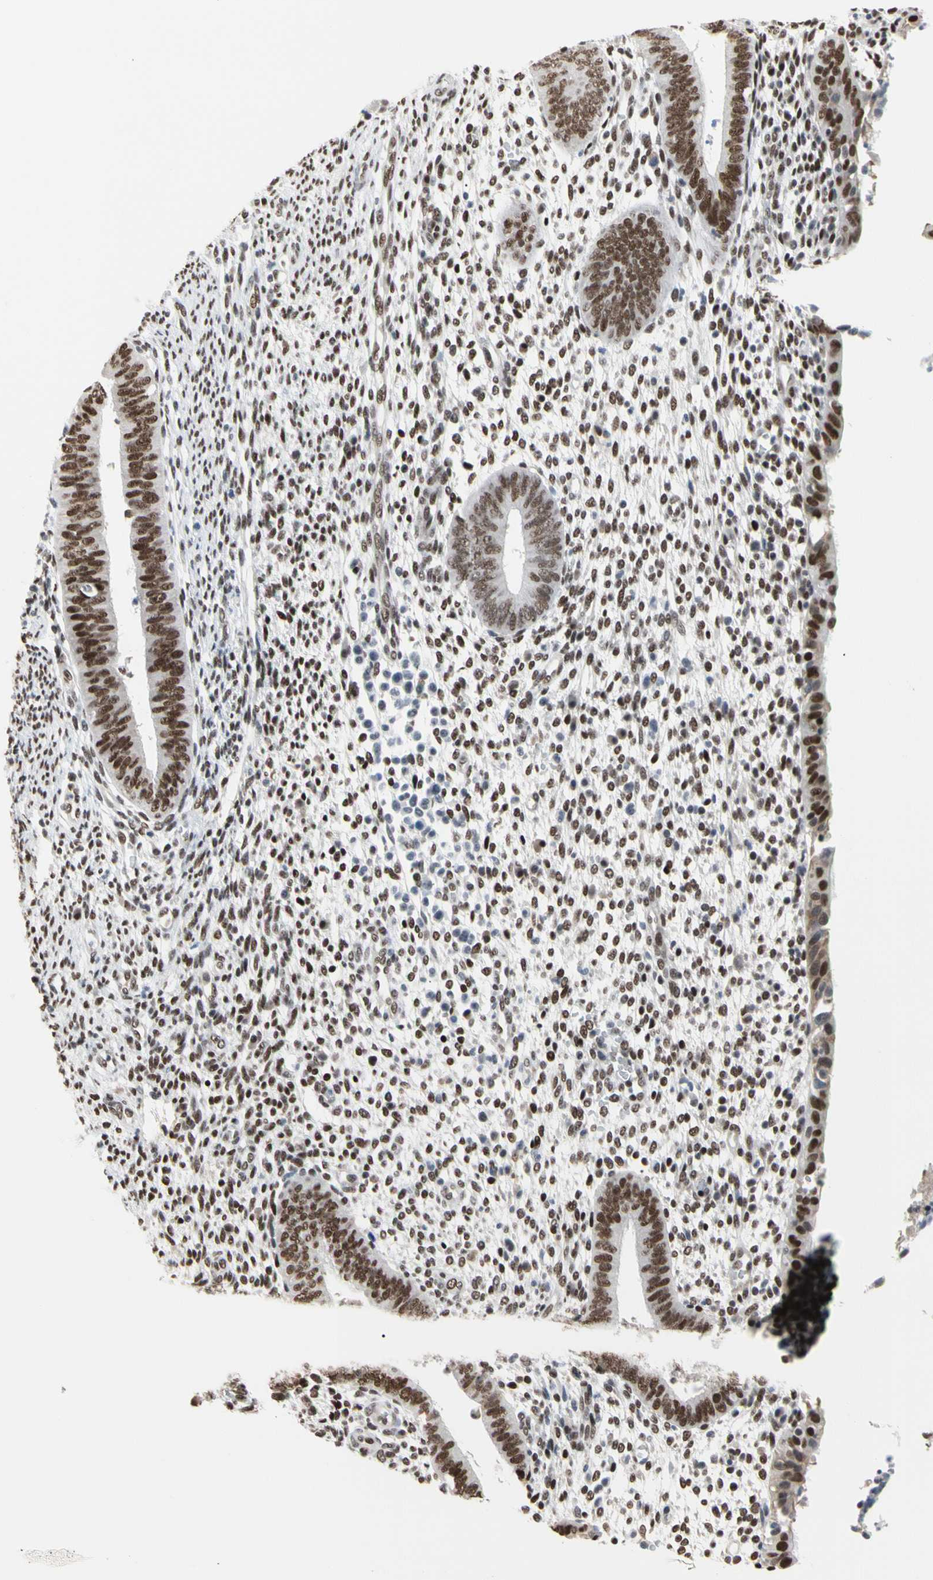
{"staining": {"intensity": "moderate", "quantity": ">75%", "location": "nuclear"}, "tissue": "endometrium", "cell_type": "Cells in endometrial stroma", "image_type": "normal", "snomed": [{"axis": "morphology", "description": "Normal tissue, NOS"}, {"axis": "topography", "description": "Endometrium"}], "caption": "High-magnification brightfield microscopy of benign endometrium stained with DAB (3,3'-diaminobenzidine) (brown) and counterstained with hematoxylin (blue). cells in endometrial stroma exhibit moderate nuclear expression is present in approximately>75% of cells.", "gene": "FAM98B", "patient": {"sex": "female", "age": 35}}